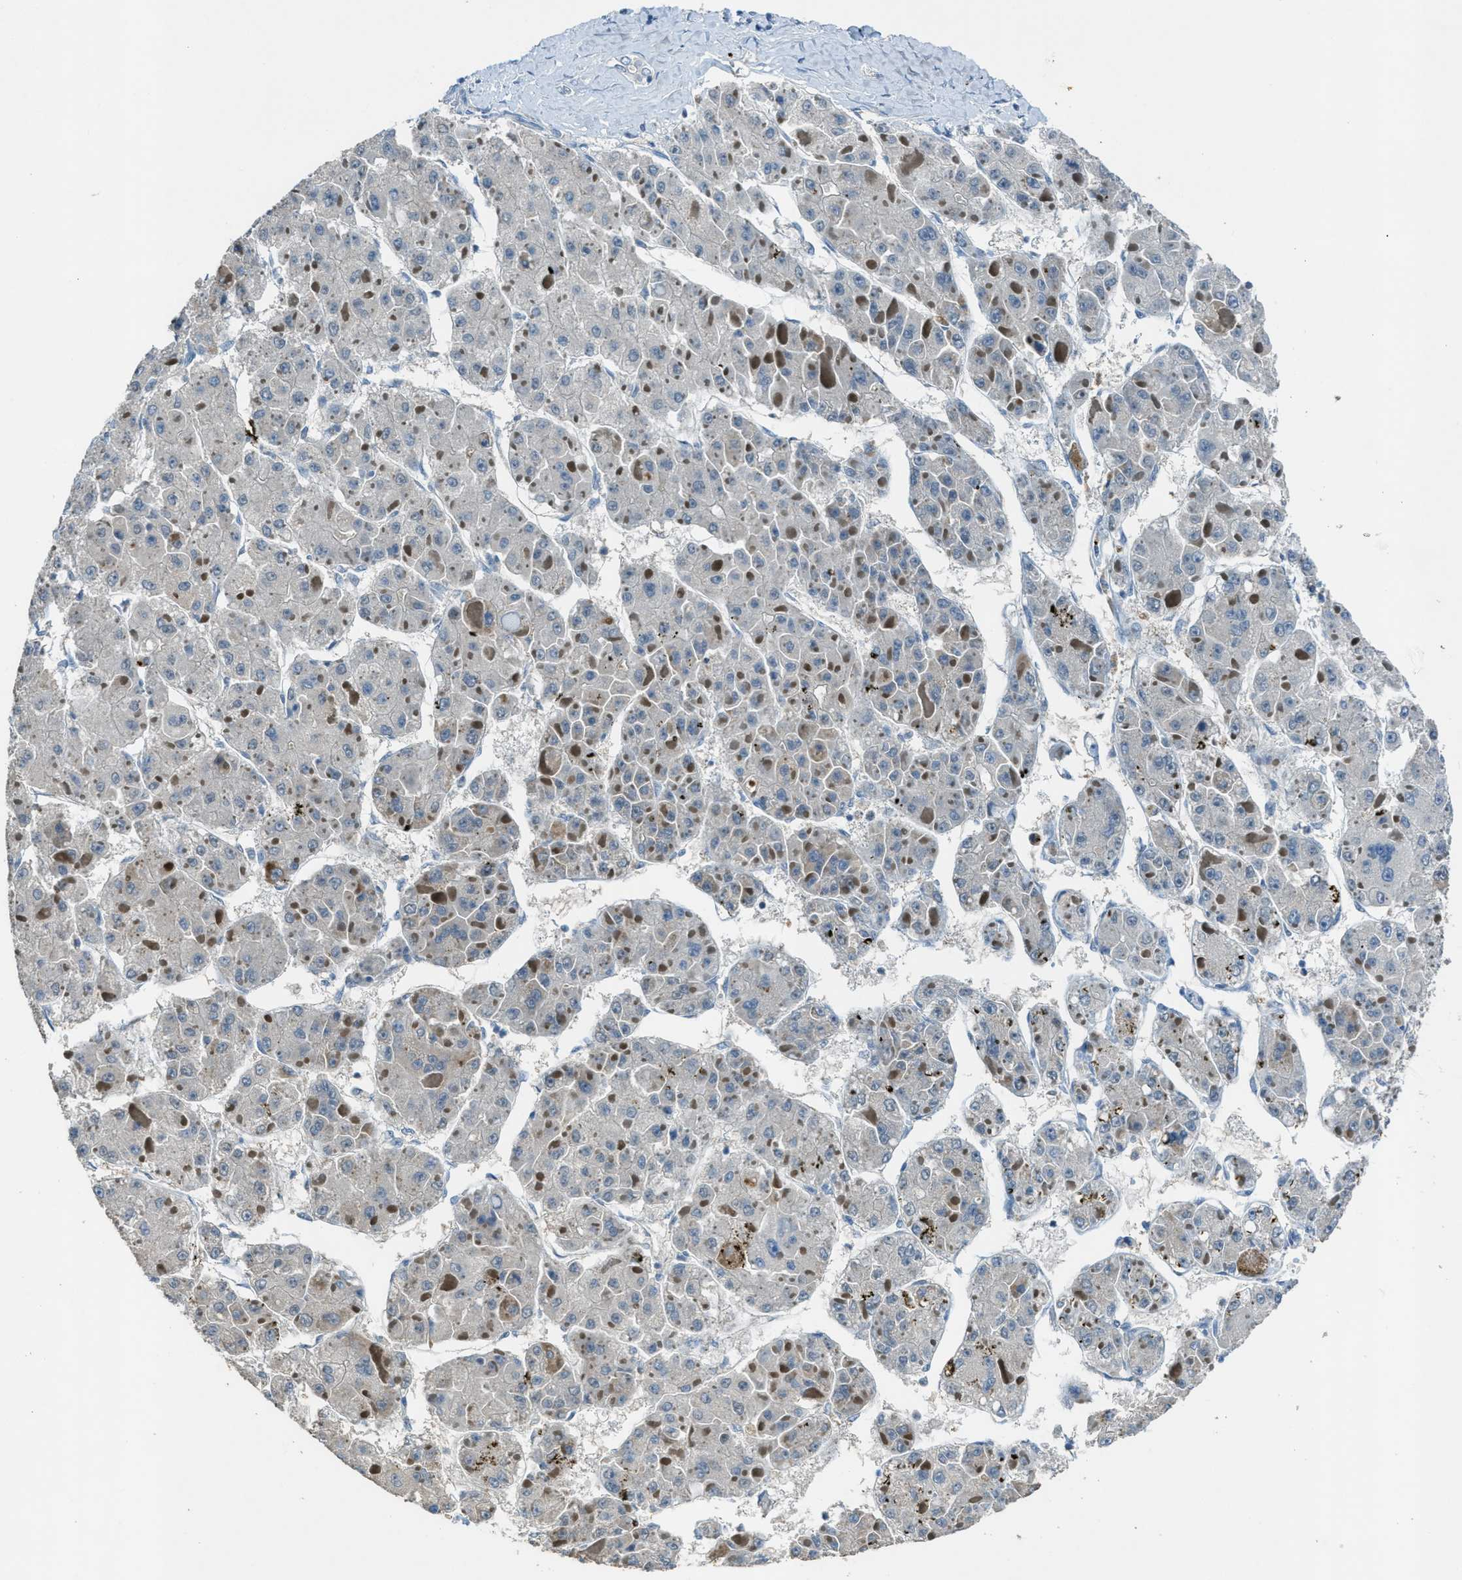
{"staining": {"intensity": "negative", "quantity": "none", "location": "none"}, "tissue": "liver cancer", "cell_type": "Tumor cells", "image_type": "cancer", "snomed": [{"axis": "morphology", "description": "Carcinoma, Hepatocellular, NOS"}, {"axis": "topography", "description": "Liver"}], "caption": "Immunohistochemistry (IHC) photomicrograph of liver hepatocellular carcinoma stained for a protein (brown), which demonstrates no positivity in tumor cells.", "gene": "CDON", "patient": {"sex": "female", "age": 73}}